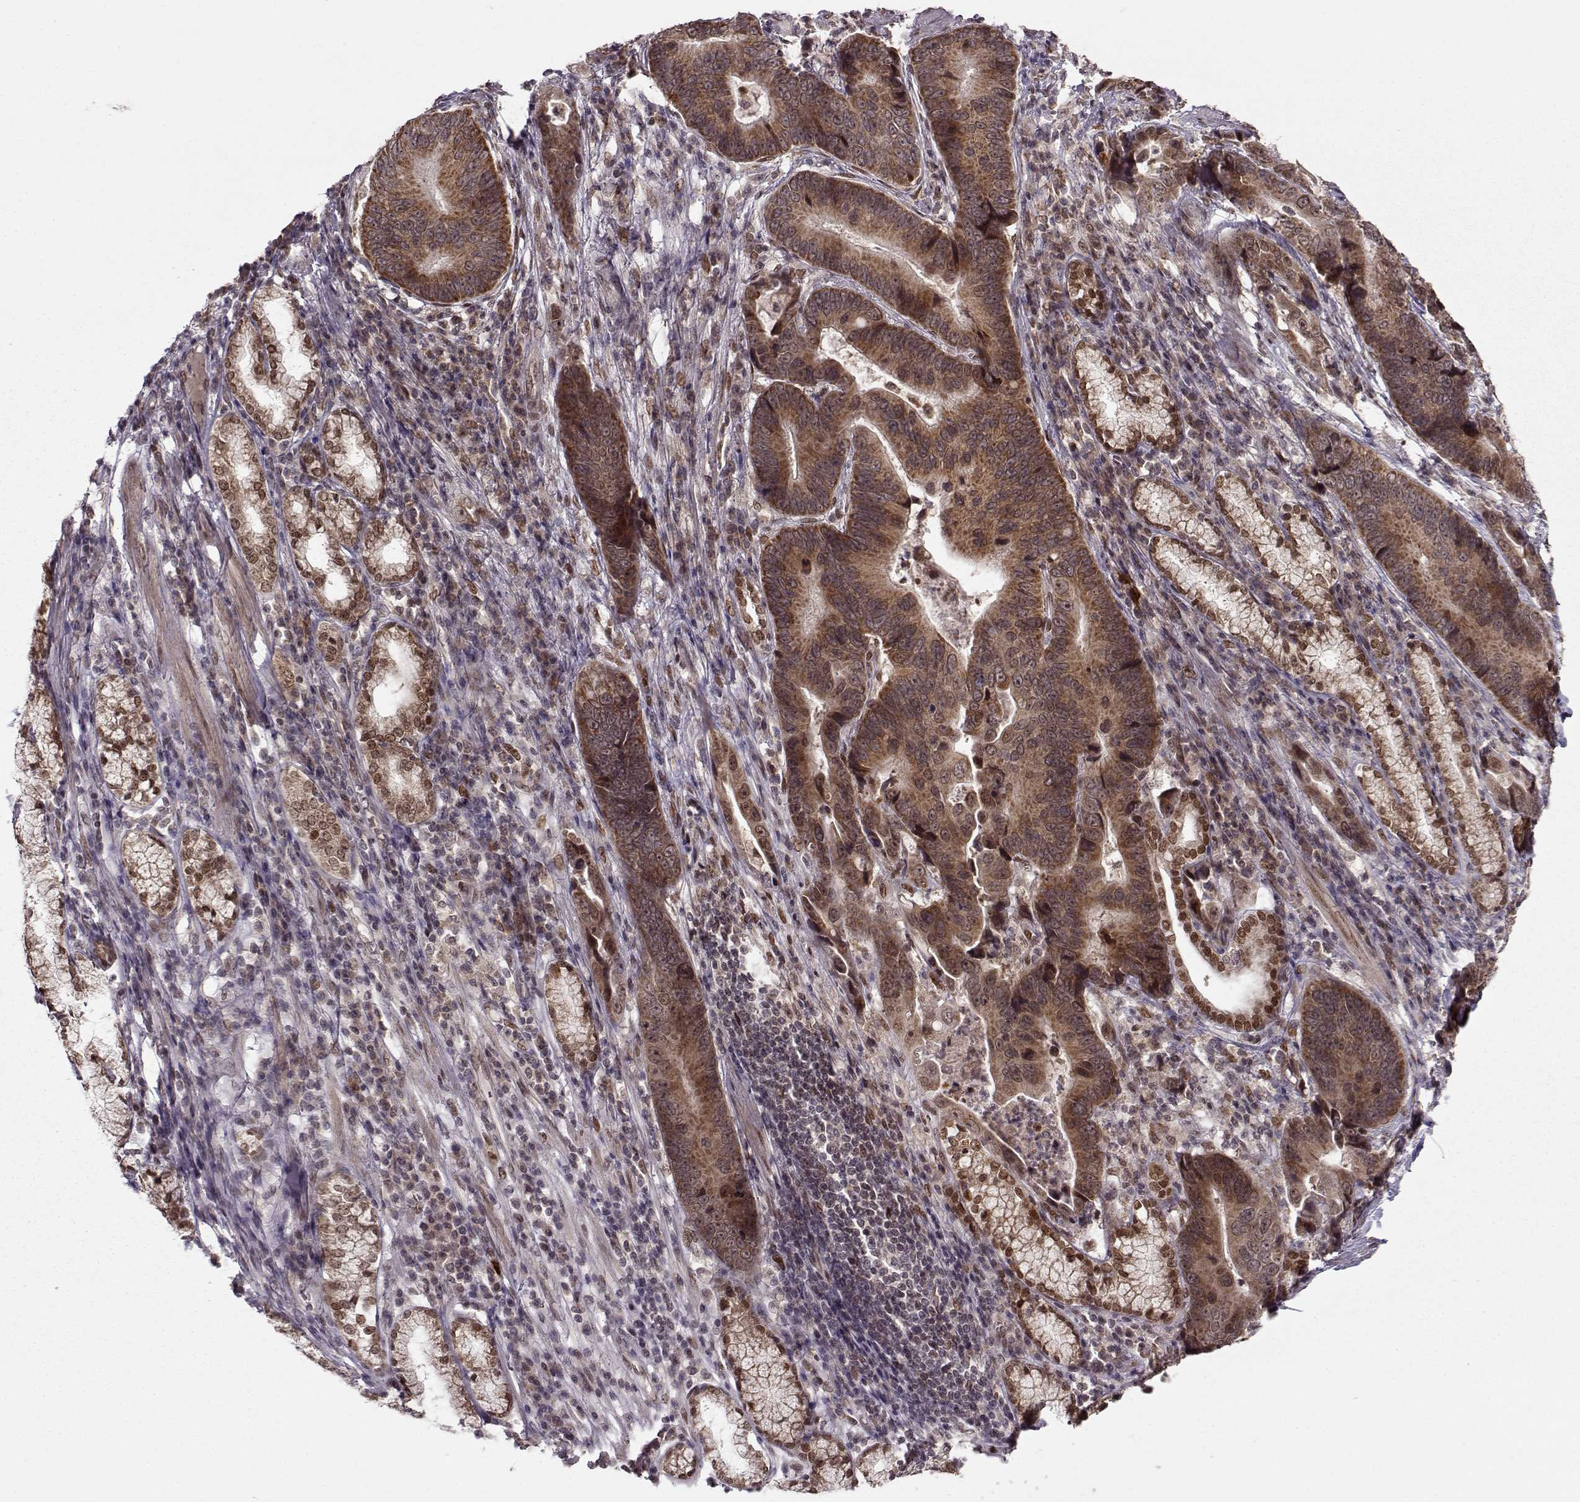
{"staining": {"intensity": "moderate", "quantity": ">75%", "location": "cytoplasmic/membranous"}, "tissue": "stomach cancer", "cell_type": "Tumor cells", "image_type": "cancer", "snomed": [{"axis": "morphology", "description": "Adenocarcinoma, NOS"}, {"axis": "topography", "description": "Stomach"}], "caption": "Protein staining of stomach cancer (adenocarcinoma) tissue demonstrates moderate cytoplasmic/membranous positivity in approximately >75% of tumor cells.", "gene": "RAI1", "patient": {"sex": "male", "age": 84}}